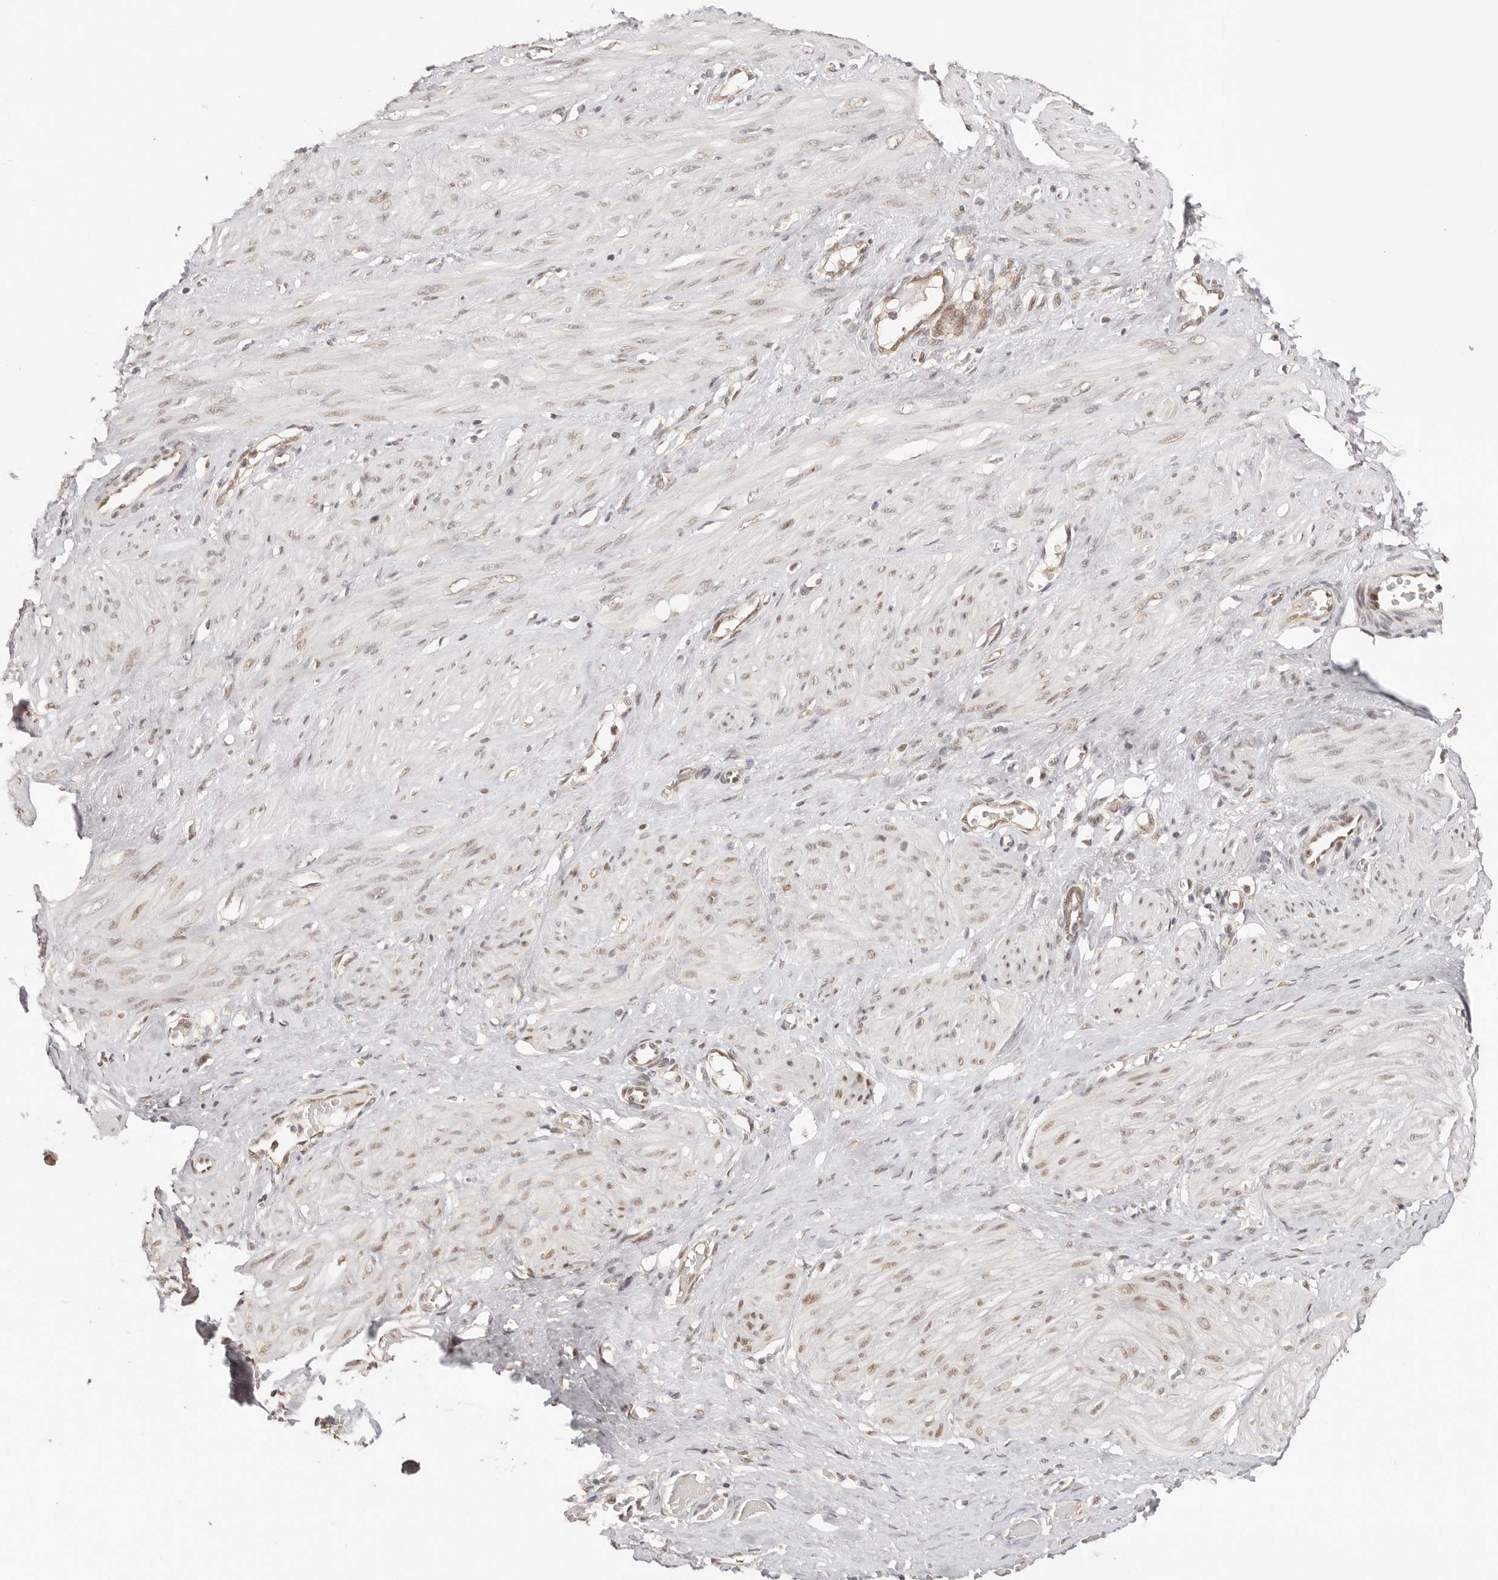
{"staining": {"intensity": "weak", "quantity": ">75%", "location": "nuclear"}, "tissue": "smooth muscle", "cell_type": "Smooth muscle cells", "image_type": "normal", "snomed": [{"axis": "morphology", "description": "Normal tissue, NOS"}, {"axis": "topography", "description": "Endometrium"}], "caption": "A high-resolution image shows IHC staining of normal smooth muscle, which shows weak nuclear positivity in about >75% of smooth muscle cells. Nuclei are stained in blue.", "gene": "RFC3", "patient": {"sex": "female", "age": 33}}